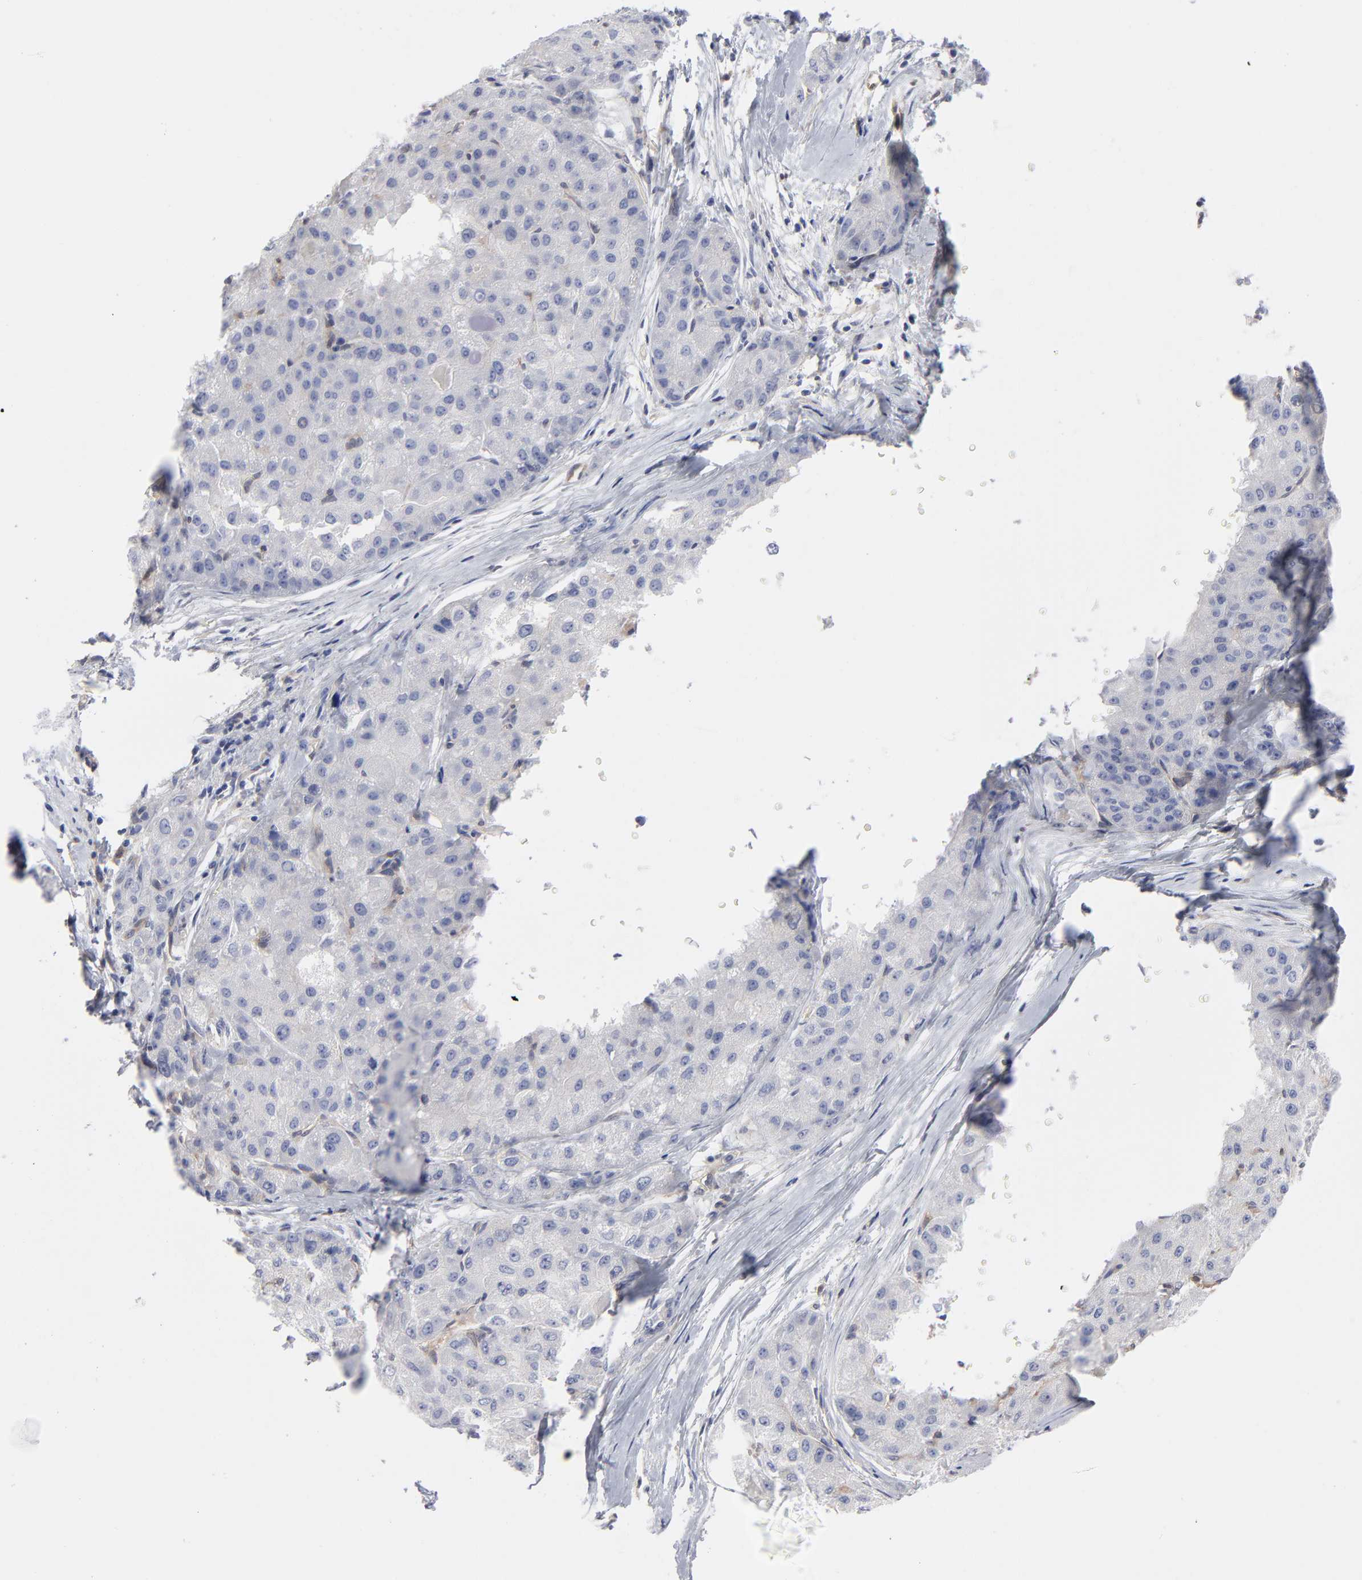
{"staining": {"intensity": "negative", "quantity": "none", "location": "none"}, "tissue": "liver cancer", "cell_type": "Tumor cells", "image_type": "cancer", "snomed": [{"axis": "morphology", "description": "Carcinoma, Hepatocellular, NOS"}, {"axis": "topography", "description": "Liver"}], "caption": "High power microscopy image of an immunohistochemistry micrograph of liver cancer (hepatocellular carcinoma), revealing no significant staining in tumor cells. (Stains: DAB IHC with hematoxylin counter stain, Microscopy: brightfield microscopy at high magnification).", "gene": "ARRB1", "patient": {"sex": "male", "age": 80}}